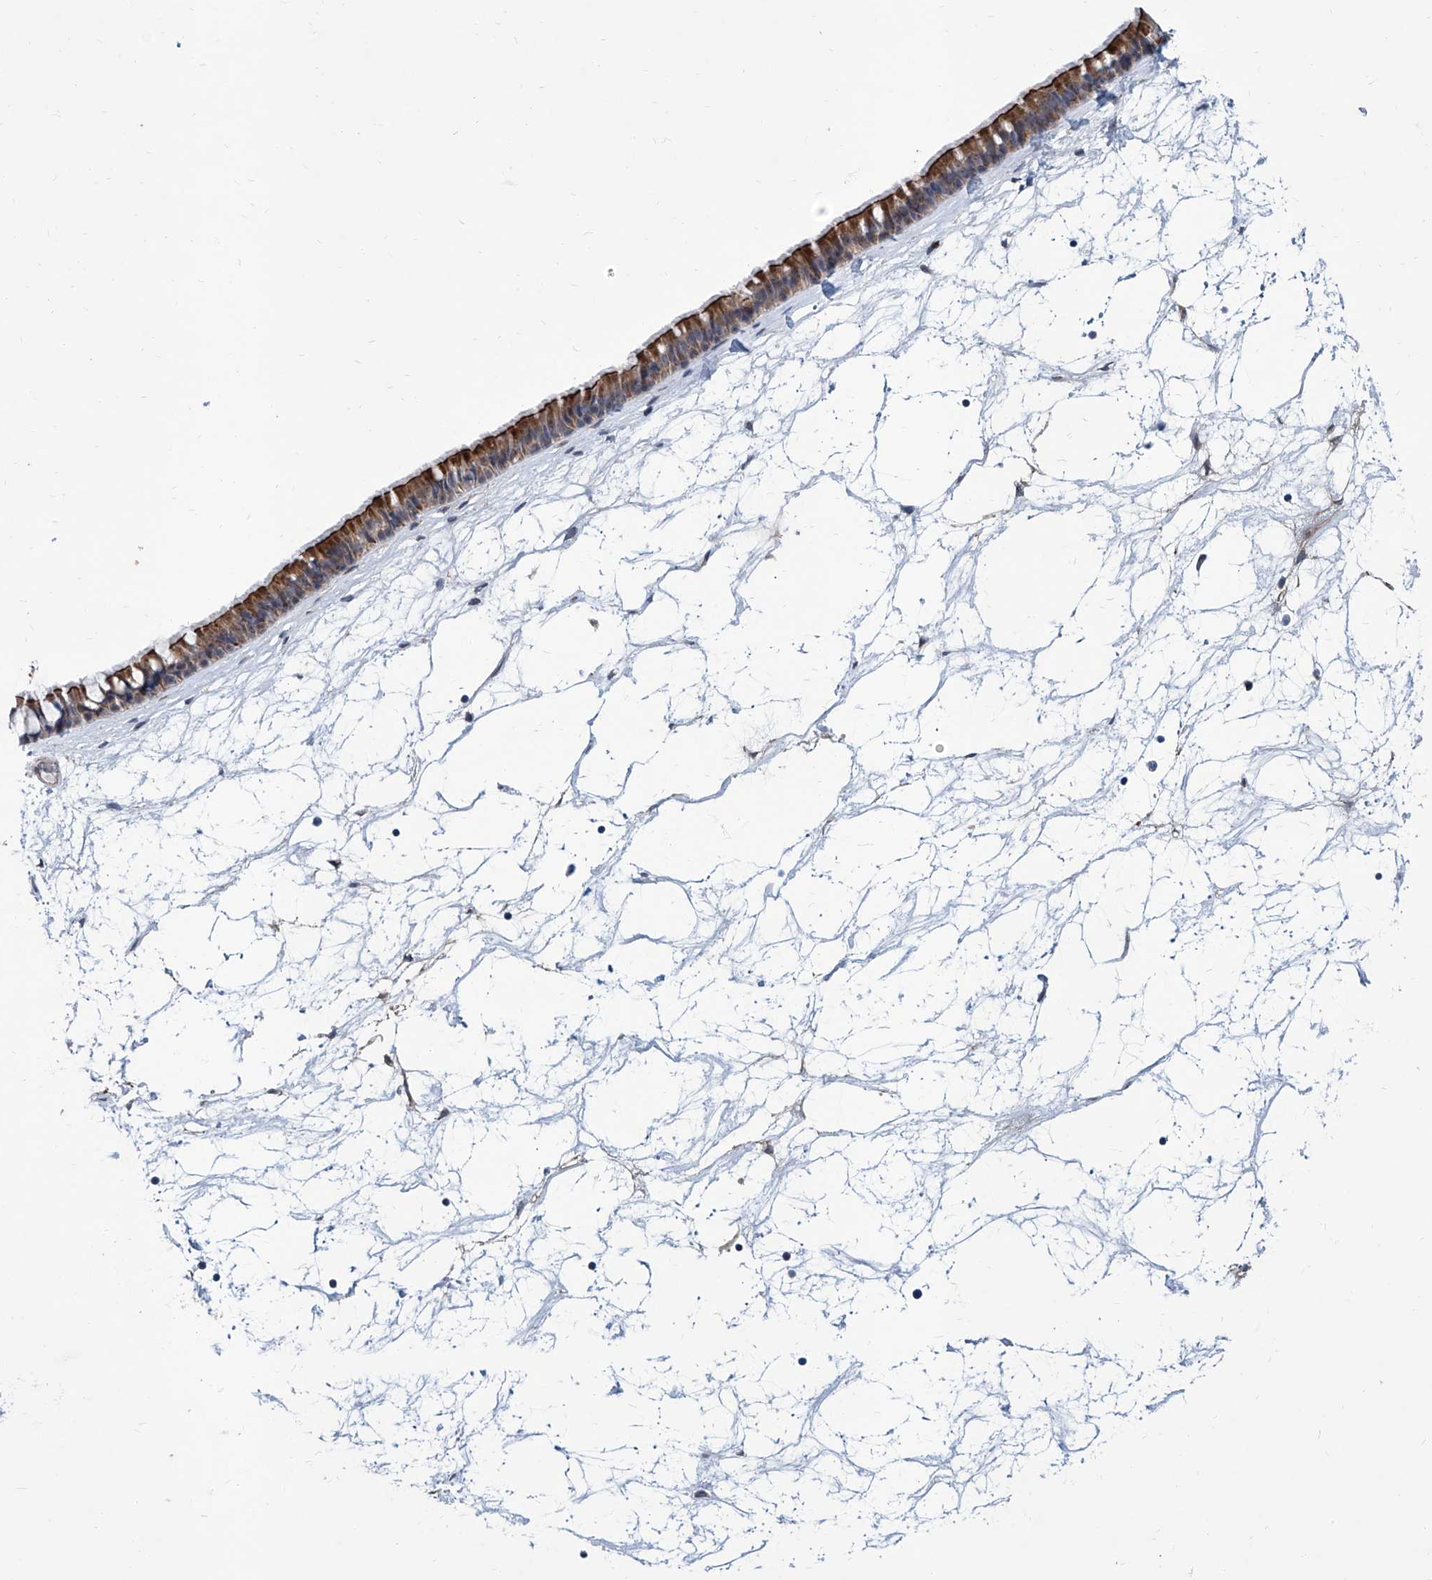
{"staining": {"intensity": "strong", "quantity": ">75%", "location": "cytoplasmic/membranous"}, "tissue": "nasopharynx", "cell_type": "Respiratory epithelial cells", "image_type": "normal", "snomed": [{"axis": "morphology", "description": "Normal tissue, NOS"}, {"axis": "topography", "description": "Nasopharynx"}], "caption": "Respiratory epithelial cells show high levels of strong cytoplasmic/membranous staining in approximately >75% of cells in unremarkable nasopharynx. The protein is stained brown, and the nuclei are stained in blue (DAB IHC with brightfield microscopy, high magnification).", "gene": "USP48", "patient": {"sex": "male", "age": 64}}